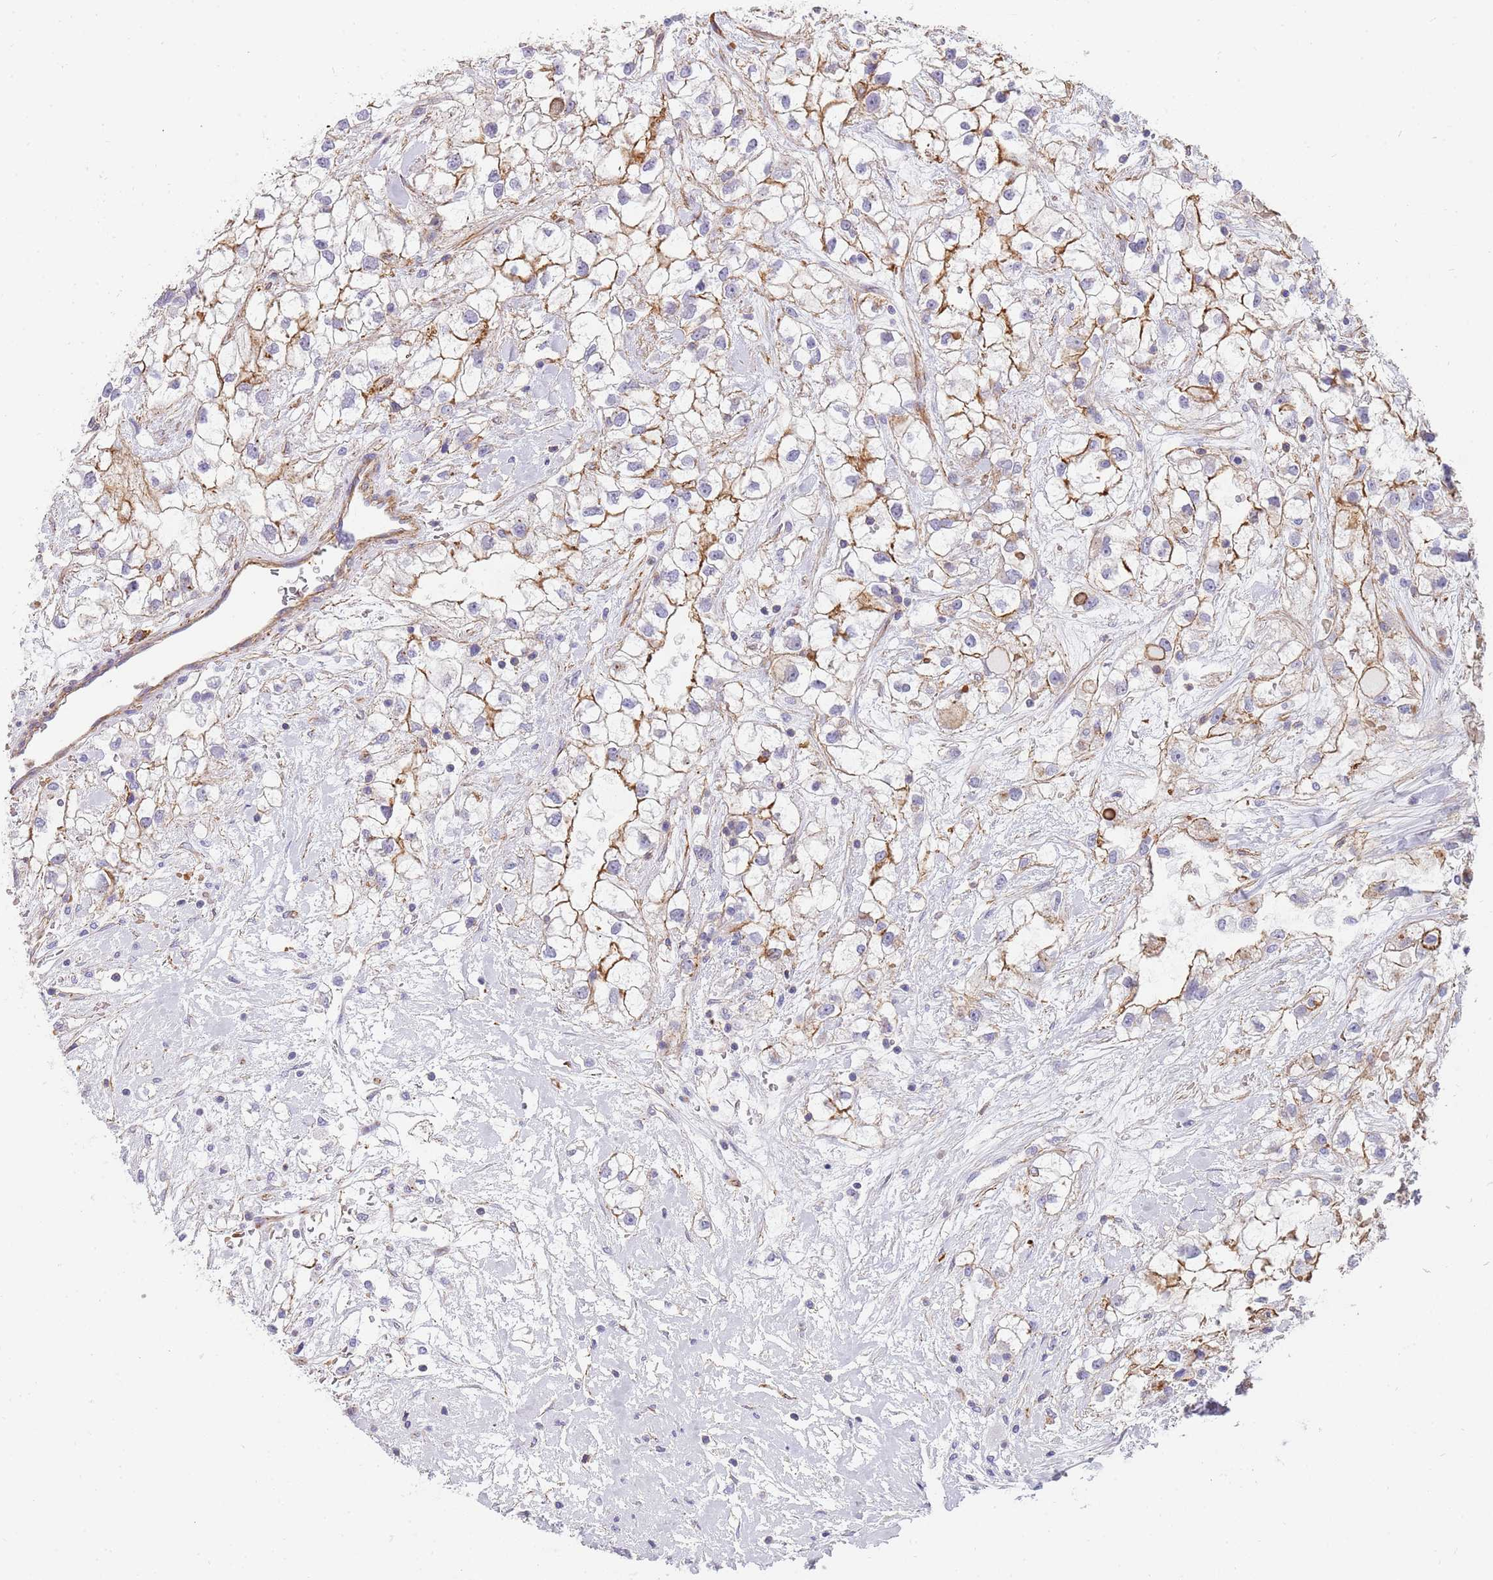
{"staining": {"intensity": "moderate", "quantity": "25%-75%", "location": "cytoplasmic/membranous"}, "tissue": "renal cancer", "cell_type": "Tumor cells", "image_type": "cancer", "snomed": [{"axis": "morphology", "description": "Adenocarcinoma, NOS"}, {"axis": "topography", "description": "Kidney"}], "caption": "A photomicrograph of human renal cancer stained for a protein displays moderate cytoplasmic/membranous brown staining in tumor cells. The protein of interest is shown in brown color, while the nuclei are stained blue.", "gene": "GFRAL", "patient": {"sex": "male", "age": 59}}